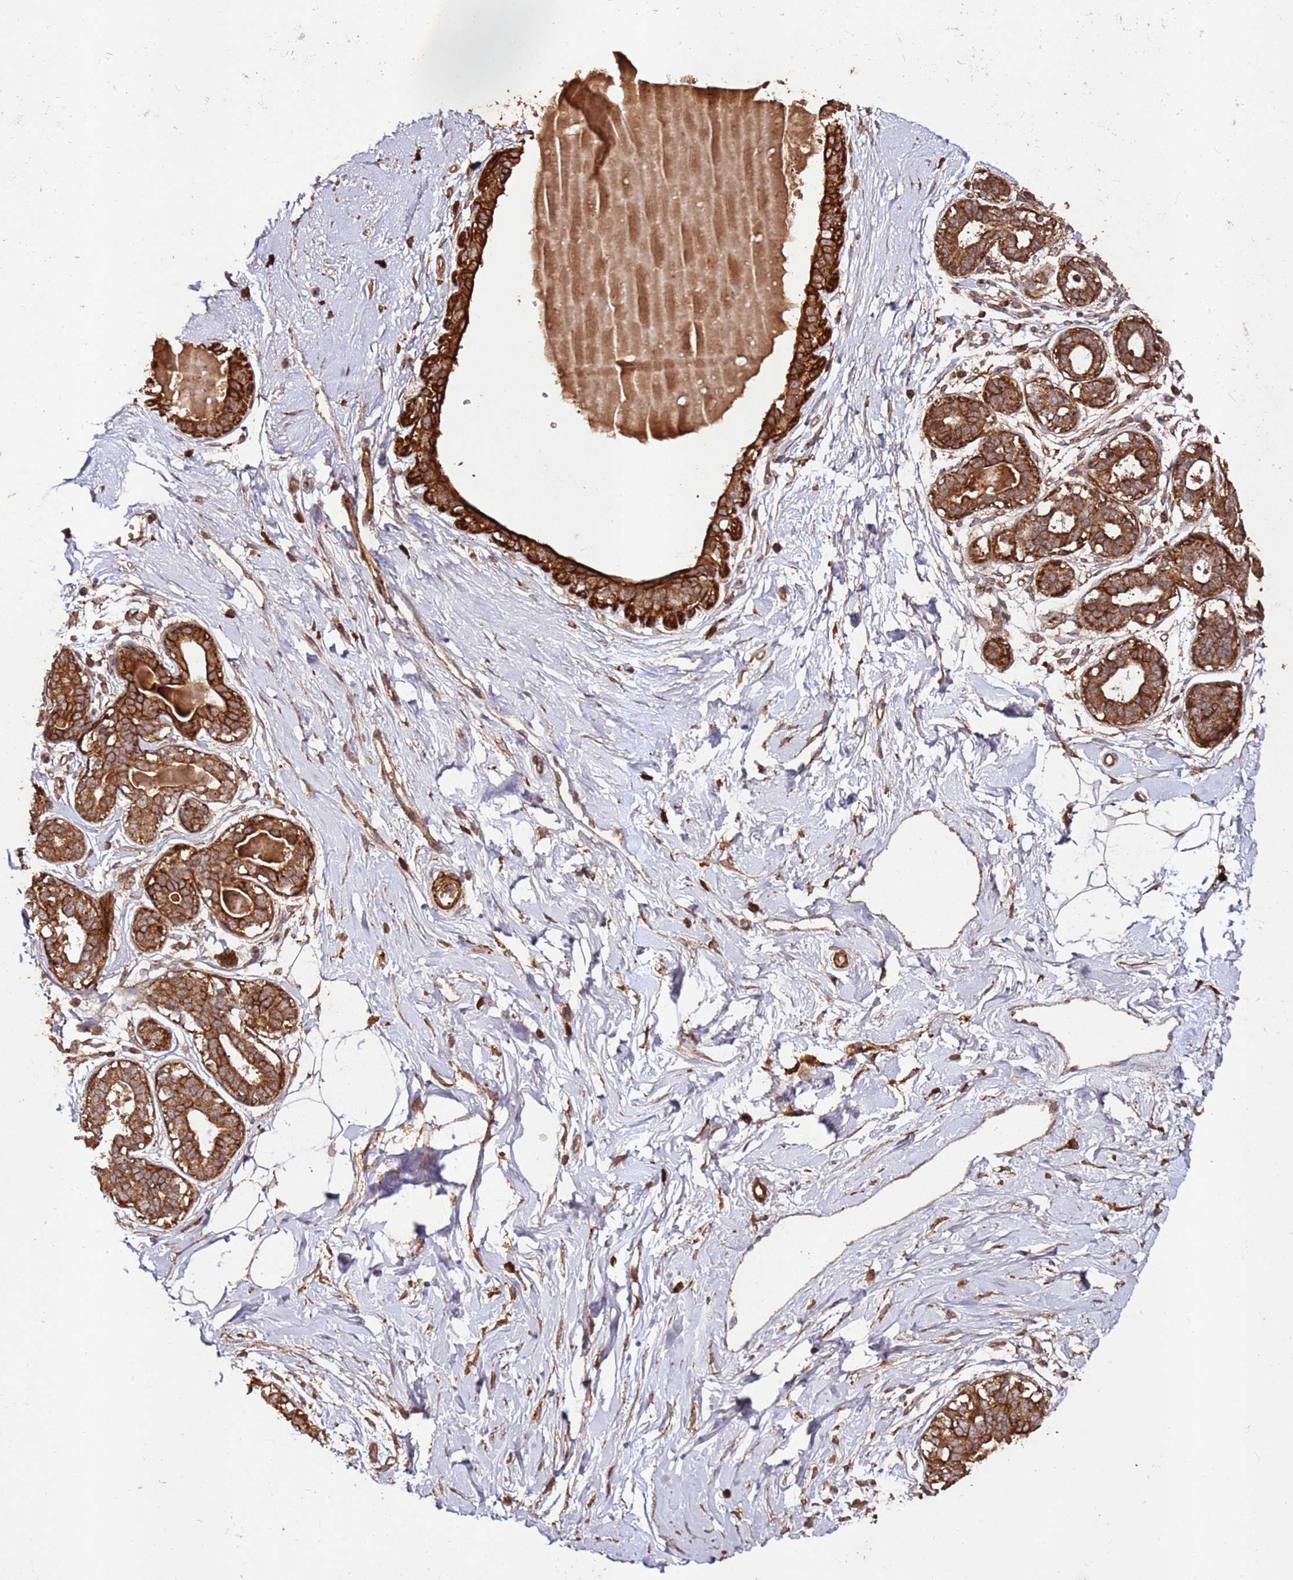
{"staining": {"intensity": "moderate", "quantity": ">75%", "location": "cytoplasmic/membranous"}, "tissue": "breast", "cell_type": "Adipocytes", "image_type": "normal", "snomed": [{"axis": "morphology", "description": "Normal tissue, NOS"}, {"axis": "topography", "description": "Breast"}], "caption": "Brown immunohistochemical staining in normal breast exhibits moderate cytoplasmic/membranous positivity in about >75% of adipocytes.", "gene": "FAM186A", "patient": {"sex": "female", "age": 45}}